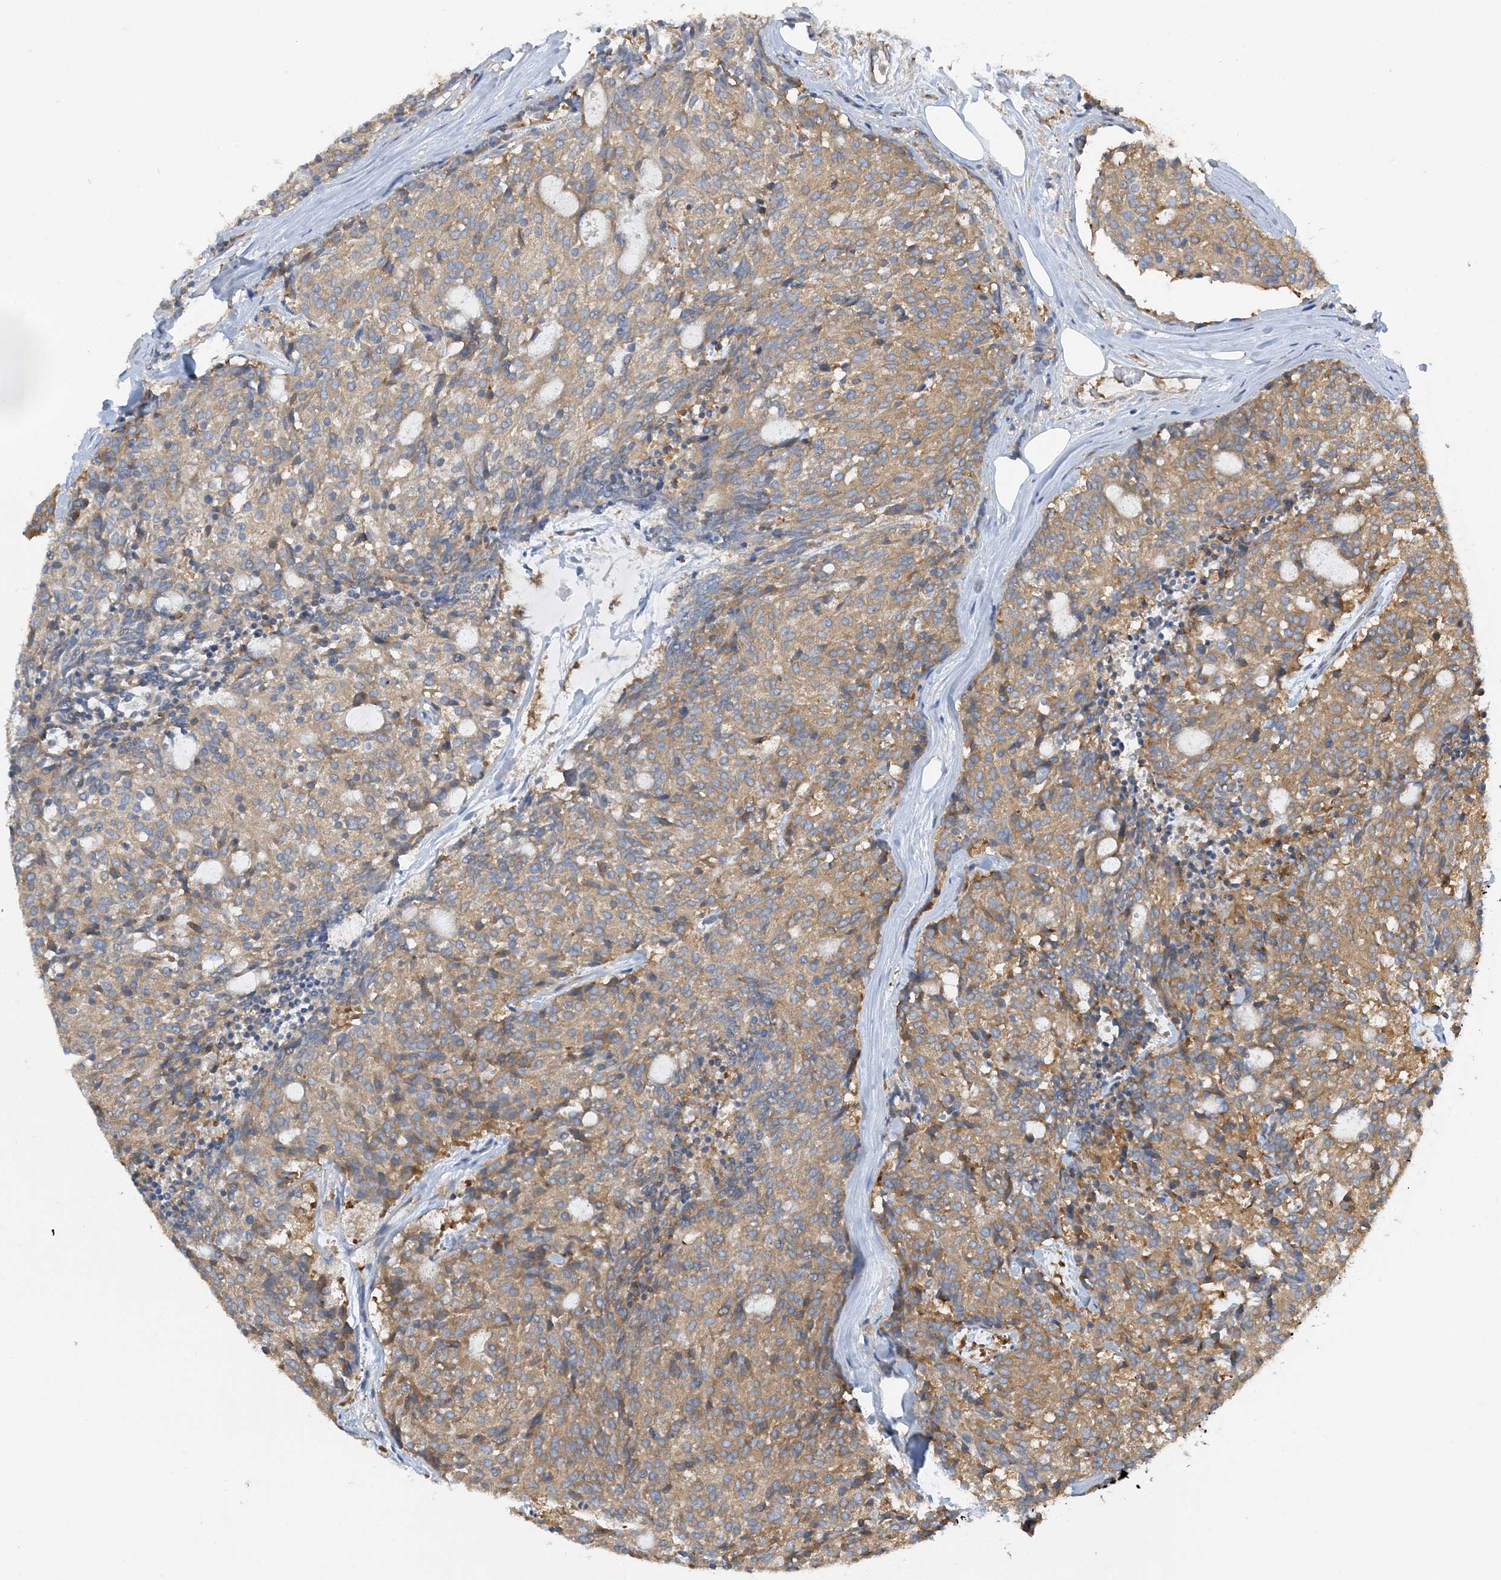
{"staining": {"intensity": "moderate", "quantity": "25%-75%", "location": "cytoplasmic/membranous"}, "tissue": "carcinoid", "cell_type": "Tumor cells", "image_type": "cancer", "snomed": [{"axis": "morphology", "description": "Carcinoid, malignant, NOS"}, {"axis": "topography", "description": "Pancreas"}], "caption": "Carcinoid tissue shows moderate cytoplasmic/membranous expression in approximately 25%-75% of tumor cells", "gene": "SIDT1", "patient": {"sex": "female", "age": 54}}